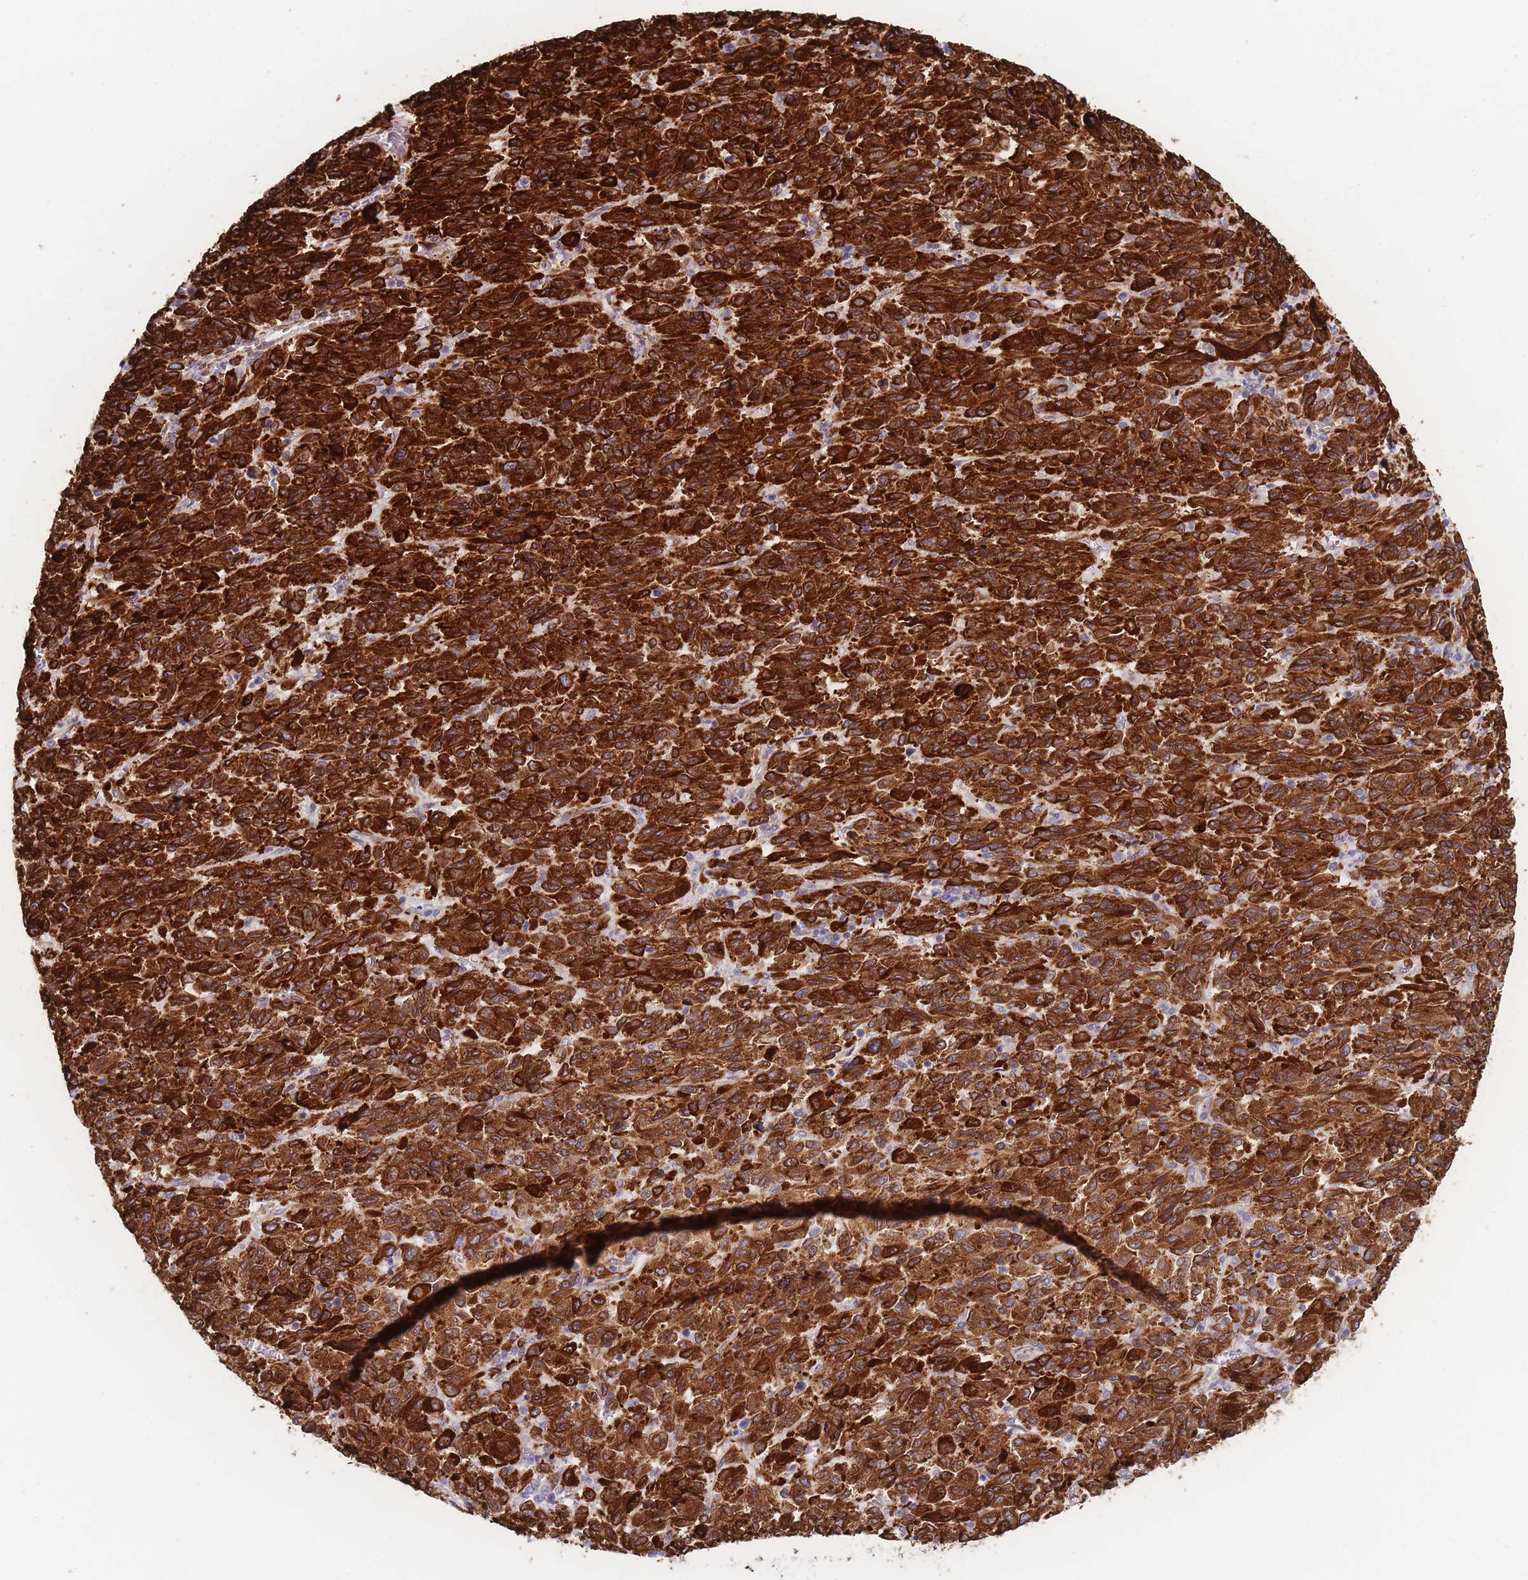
{"staining": {"intensity": "strong", "quantity": ">75%", "location": "cytoplasmic/membranous"}, "tissue": "melanoma", "cell_type": "Tumor cells", "image_type": "cancer", "snomed": [{"axis": "morphology", "description": "Malignant melanoma, Metastatic site"}, {"axis": "topography", "description": "Lung"}], "caption": "A histopathology image of malignant melanoma (metastatic site) stained for a protein shows strong cytoplasmic/membranous brown staining in tumor cells.", "gene": "AK9", "patient": {"sex": "male", "age": 64}}